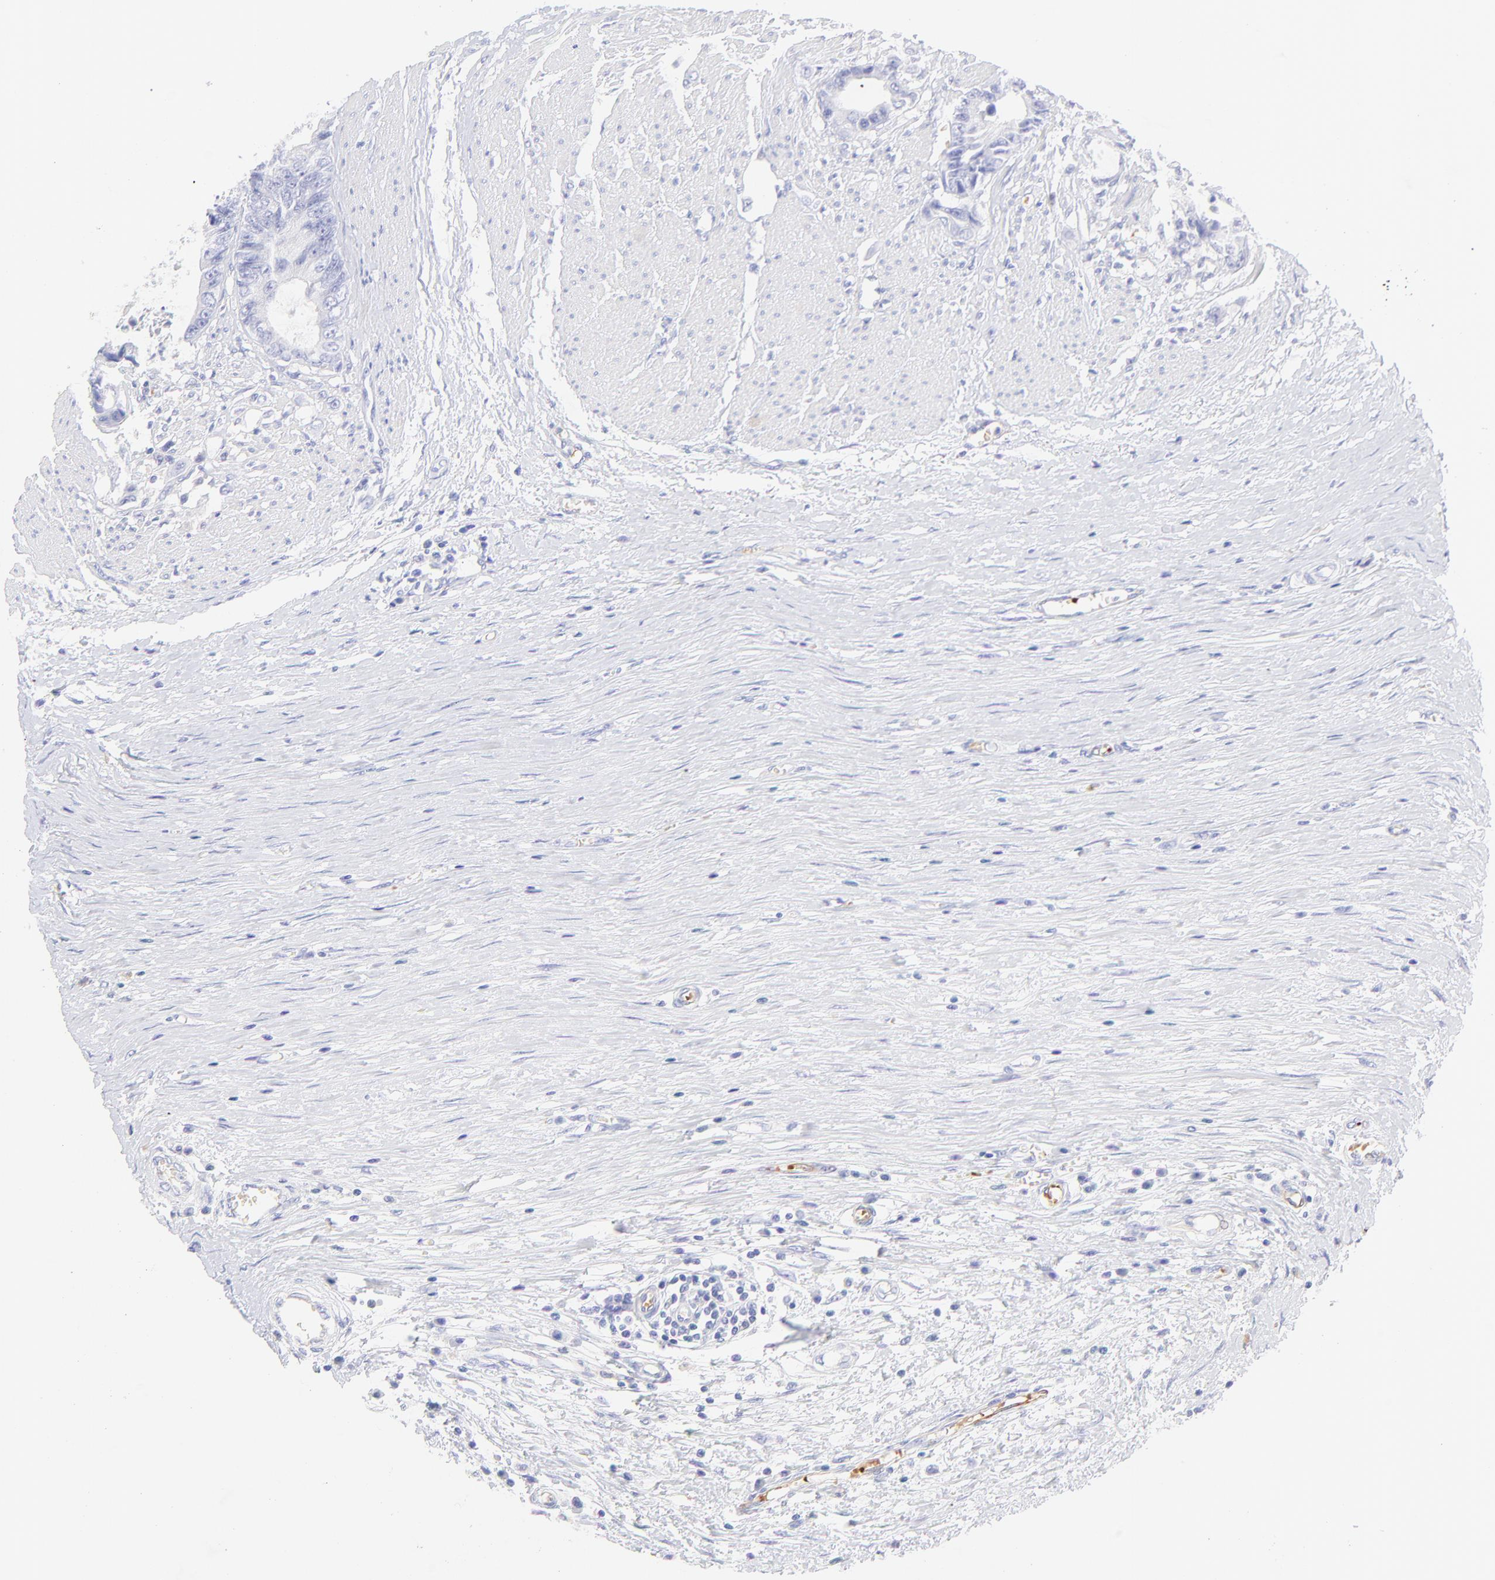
{"staining": {"intensity": "negative", "quantity": "none", "location": "none"}, "tissue": "colorectal cancer", "cell_type": "Tumor cells", "image_type": "cancer", "snomed": [{"axis": "morphology", "description": "Adenocarcinoma, NOS"}, {"axis": "topography", "description": "Rectum"}], "caption": "Immunohistochemistry (IHC) histopathology image of colorectal adenocarcinoma stained for a protein (brown), which demonstrates no positivity in tumor cells.", "gene": "FRMPD3", "patient": {"sex": "female", "age": 98}}